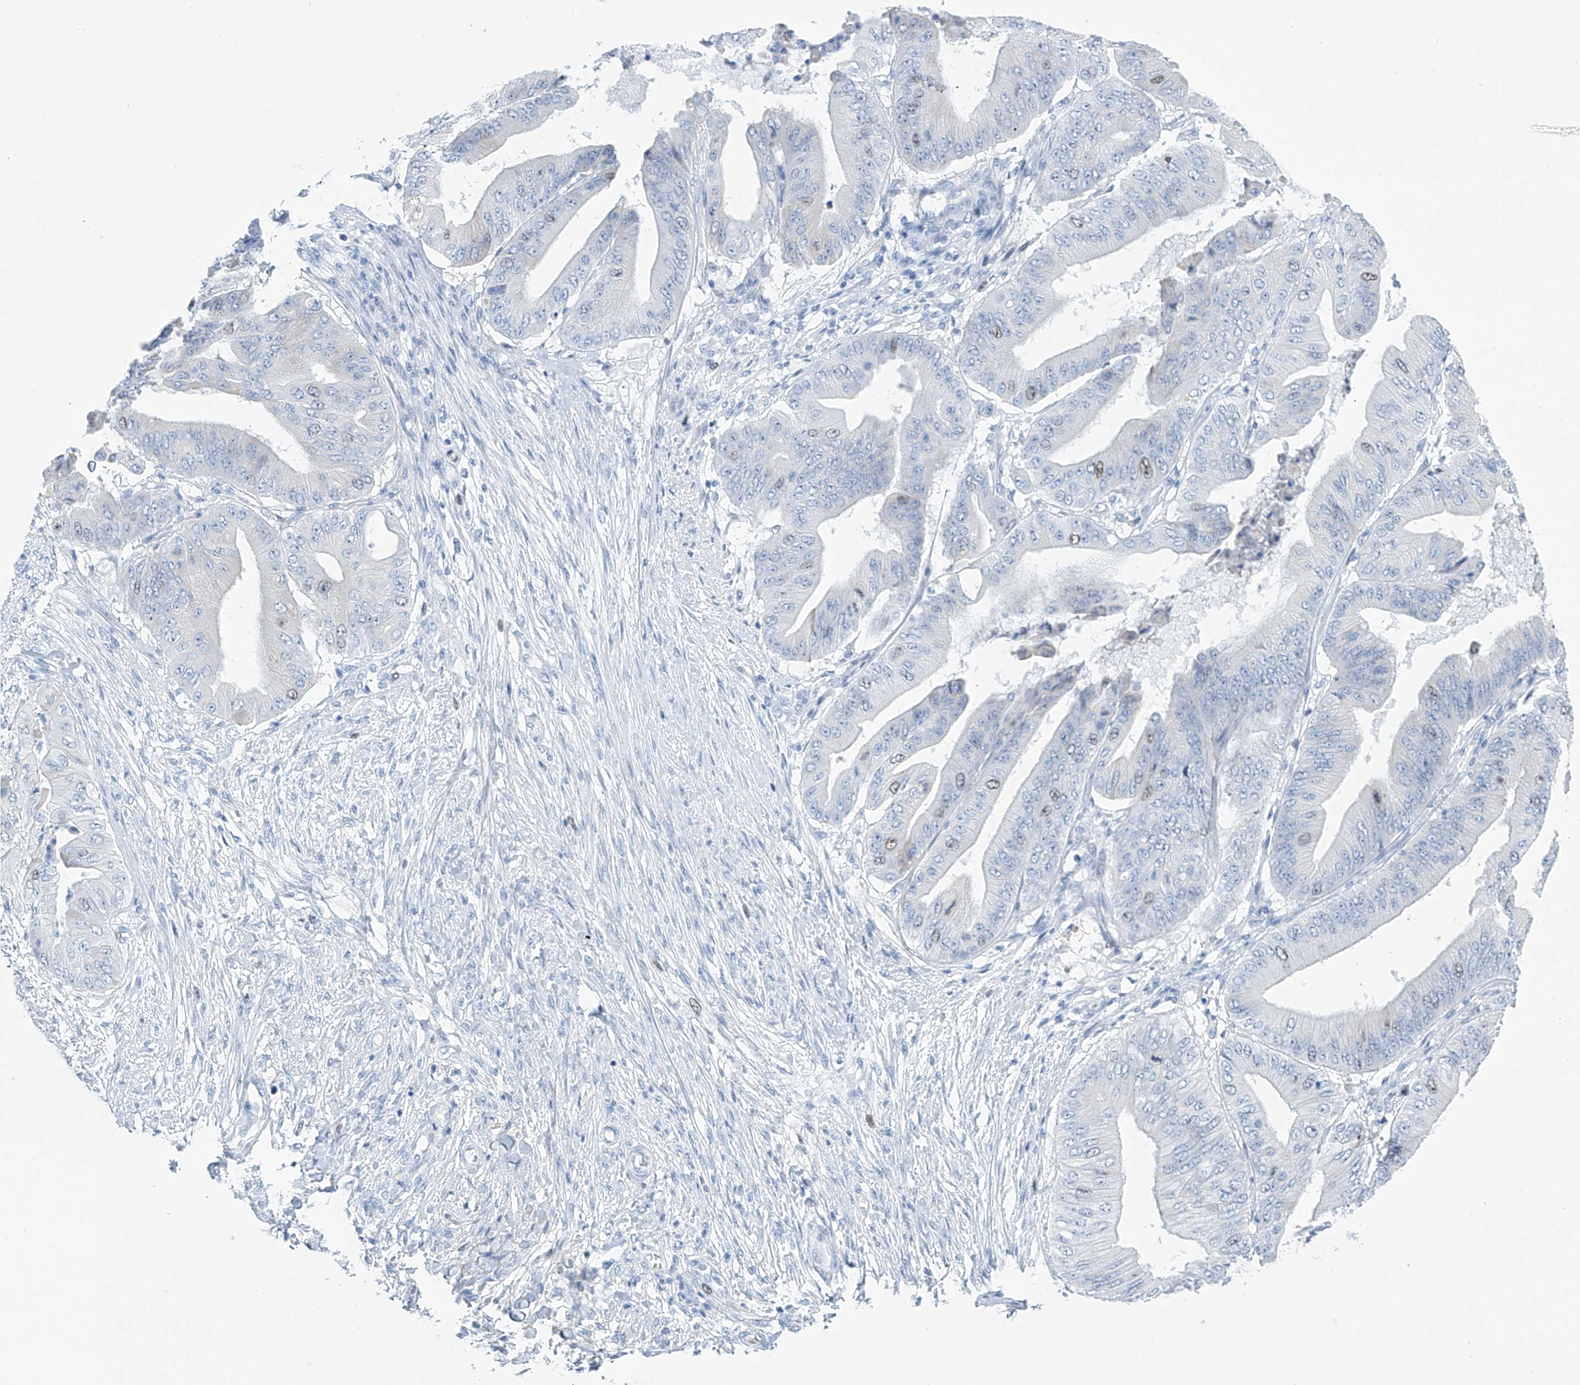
{"staining": {"intensity": "weak", "quantity": "<25%", "location": "nuclear"}, "tissue": "pancreatic cancer", "cell_type": "Tumor cells", "image_type": "cancer", "snomed": [{"axis": "morphology", "description": "Adenocarcinoma, NOS"}, {"axis": "topography", "description": "Pancreas"}], "caption": "This is a image of IHC staining of adenocarcinoma (pancreatic), which shows no positivity in tumor cells.", "gene": "SGO2", "patient": {"sex": "female", "age": 77}}